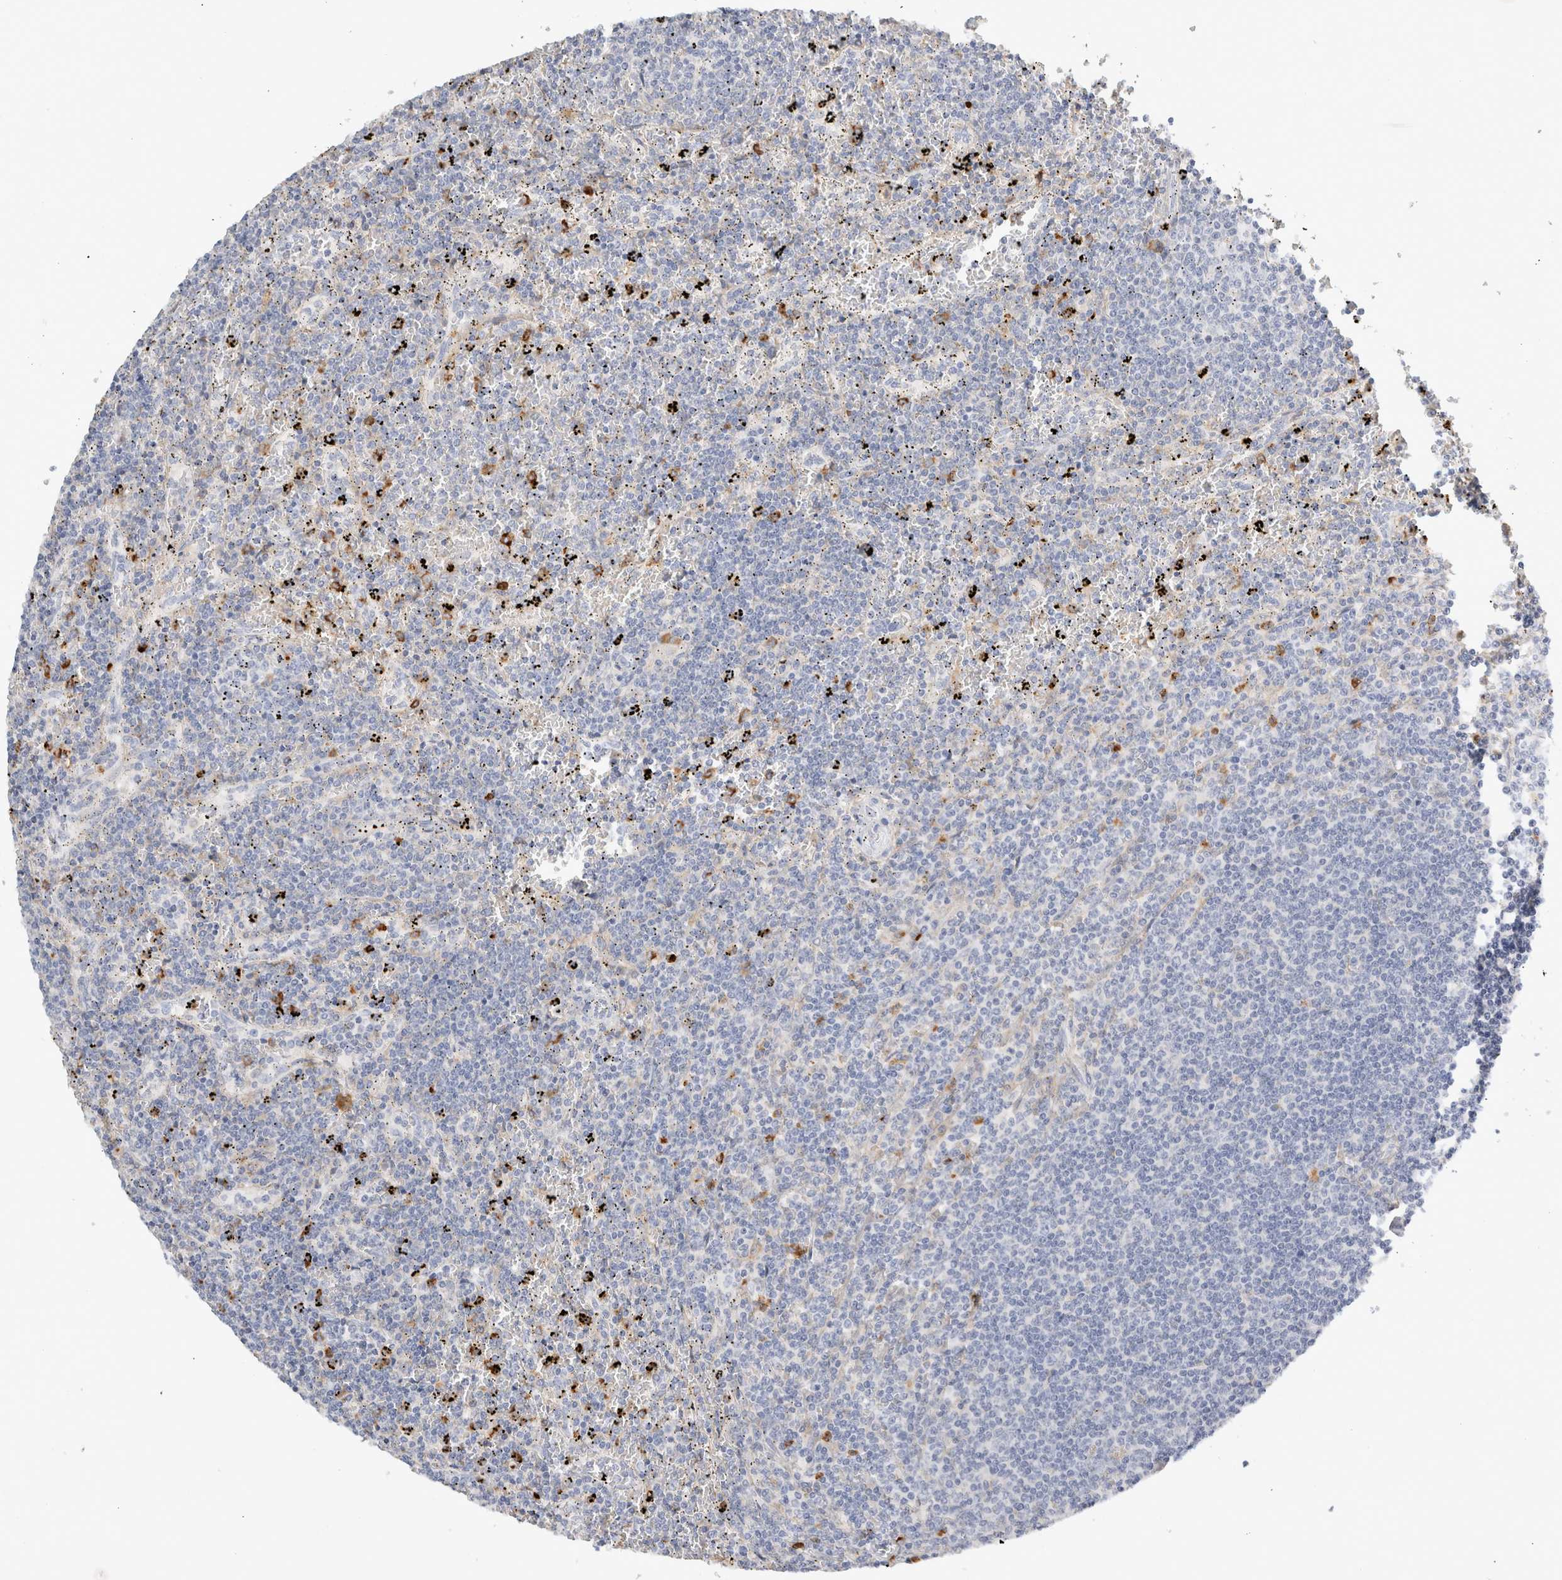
{"staining": {"intensity": "negative", "quantity": "none", "location": "none"}, "tissue": "lymphoma", "cell_type": "Tumor cells", "image_type": "cancer", "snomed": [{"axis": "morphology", "description": "Malignant lymphoma, non-Hodgkin's type, Low grade"}, {"axis": "topography", "description": "Spleen"}], "caption": "Tumor cells are negative for protein expression in human malignant lymphoma, non-Hodgkin's type (low-grade).", "gene": "FGL2", "patient": {"sex": "female", "age": 50}}